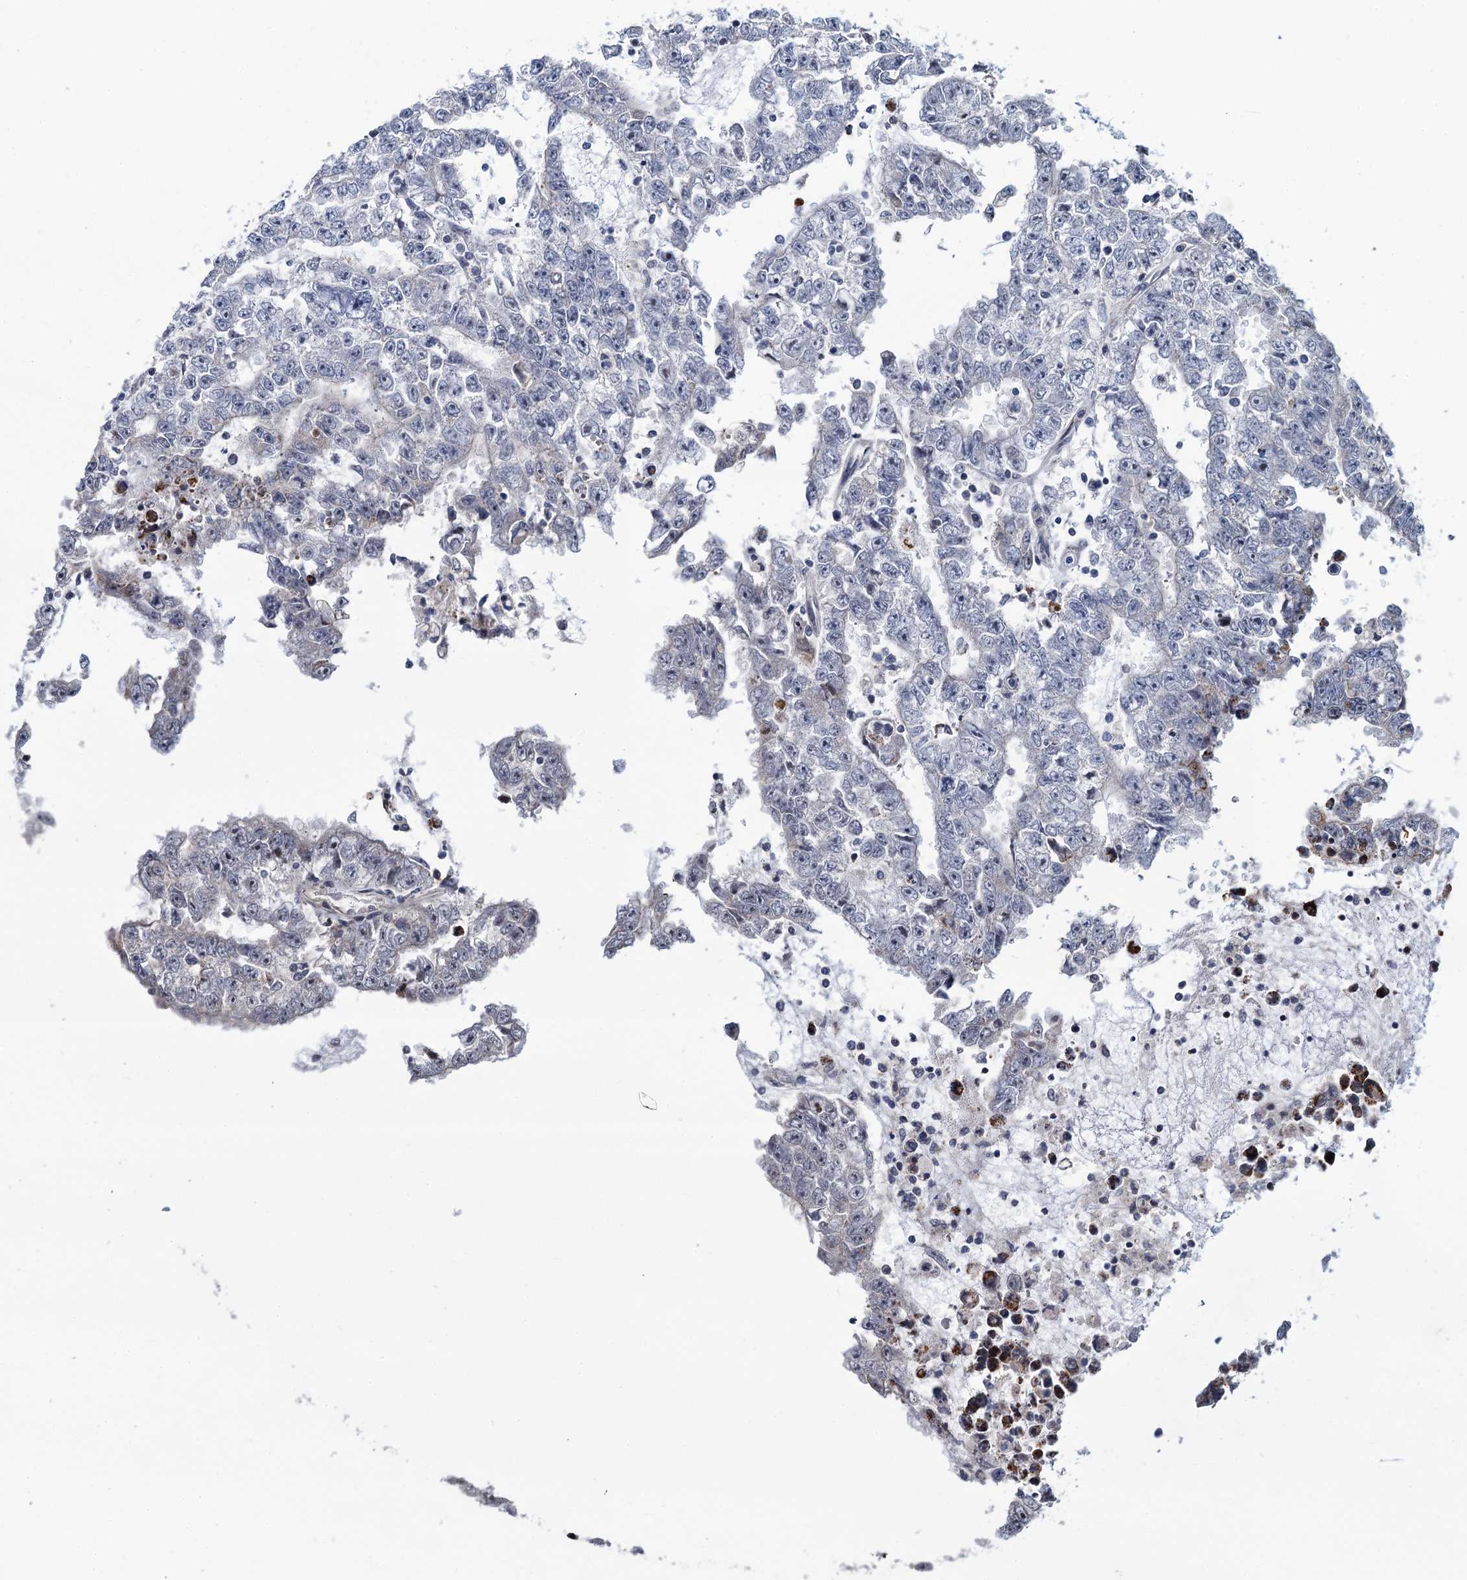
{"staining": {"intensity": "moderate", "quantity": "<25%", "location": "cytoplasmic/membranous"}, "tissue": "testis cancer", "cell_type": "Tumor cells", "image_type": "cancer", "snomed": [{"axis": "morphology", "description": "Carcinoma, Embryonal, NOS"}, {"axis": "topography", "description": "Testis"}], "caption": "Testis cancer stained with a brown dye demonstrates moderate cytoplasmic/membranous positive expression in about <25% of tumor cells.", "gene": "CCDC102A", "patient": {"sex": "male", "age": 25}}